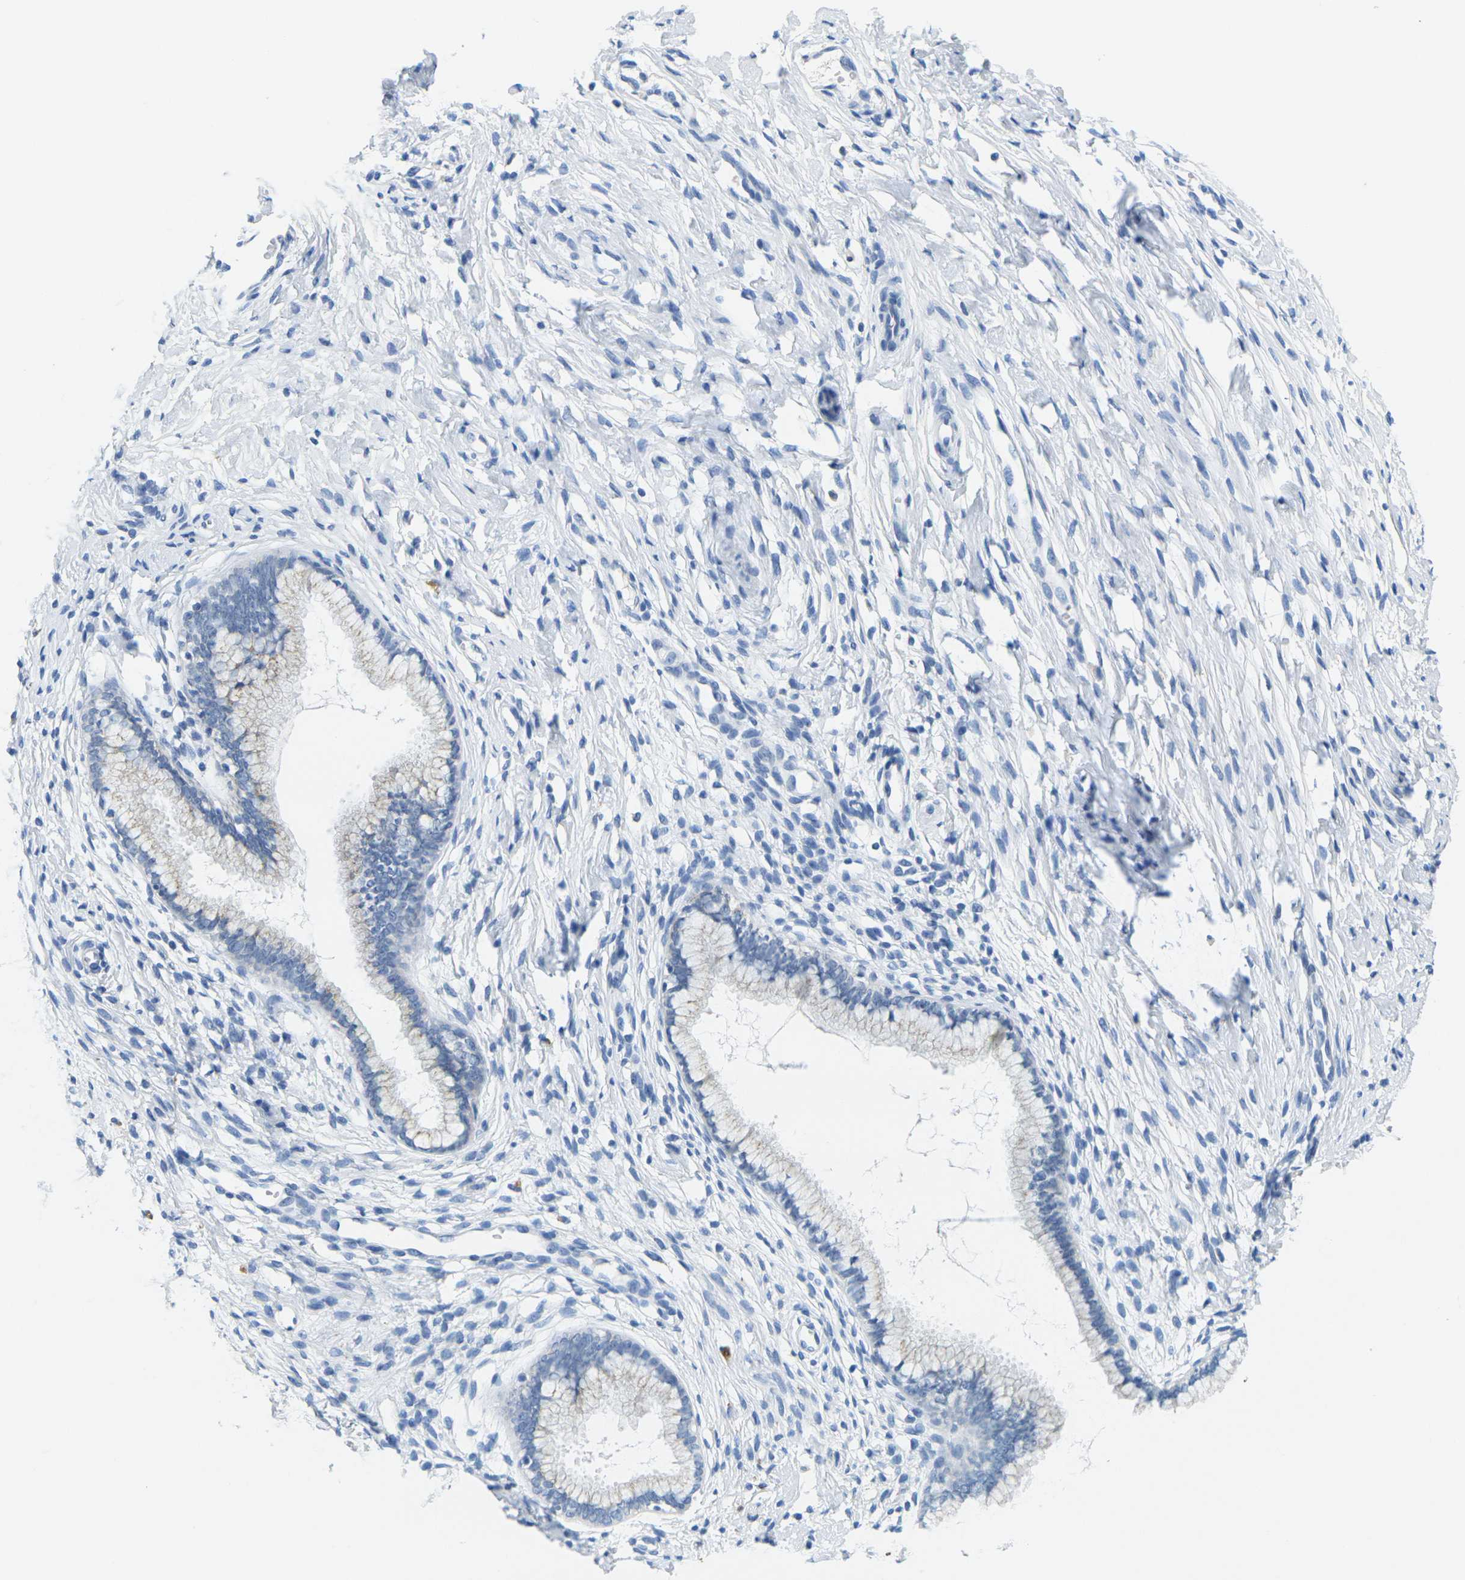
{"staining": {"intensity": "negative", "quantity": "none", "location": "none"}, "tissue": "cervix", "cell_type": "Glandular cells", "image_type": "normal", "snomed": [{"axis": "morphology", "description": "Normal tissue, NOS"}, {"axis": "topography", "description": "Cervix"}], "caption": "IHC photomicrograph of normal cervix: cervix stained with DAB displays no significant protein staining in glandular cells.", "gene": "FAM3D", "patient": {"sex": "female", "age": 65}}